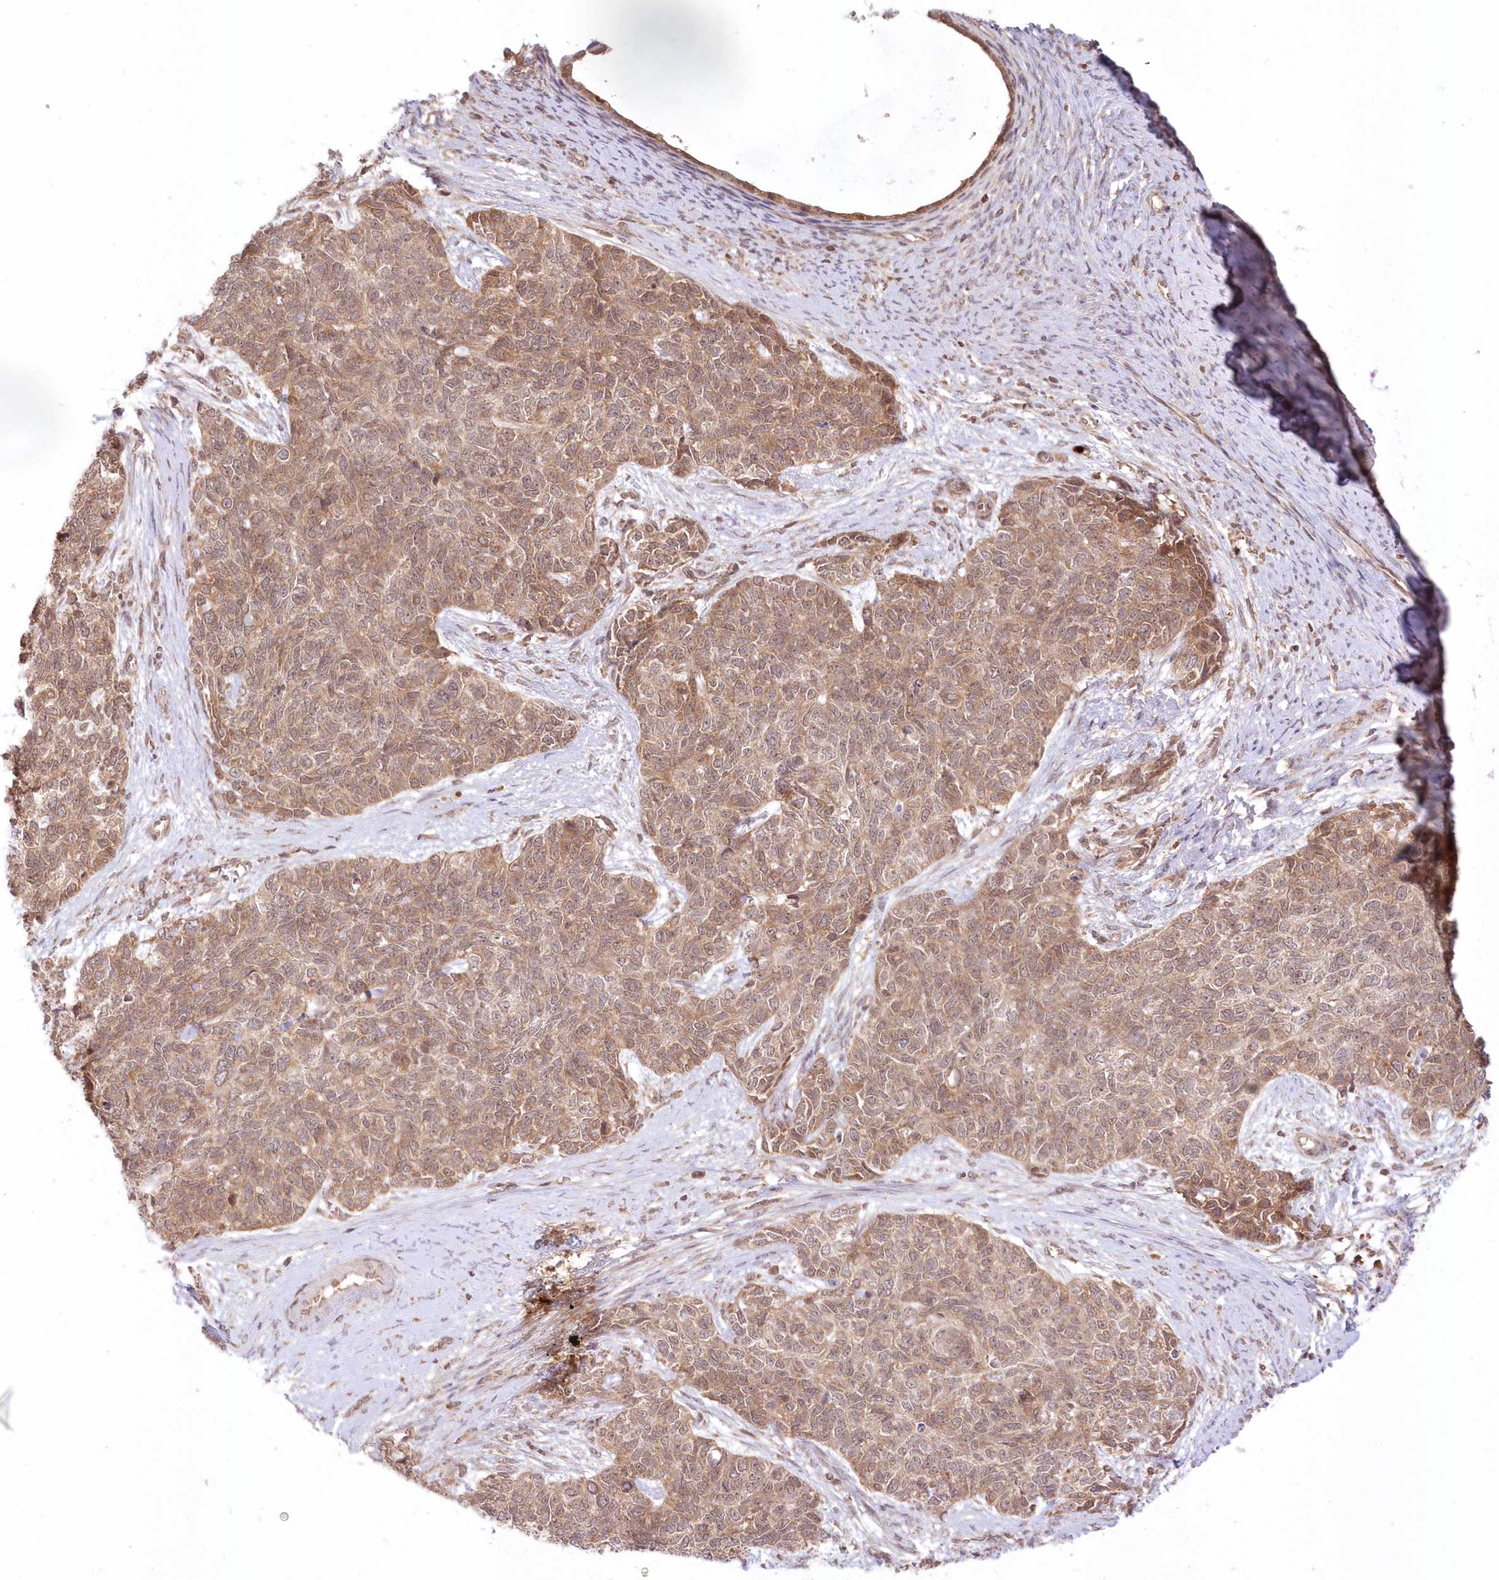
{"staining": {"intensity": "moderate", "quantity": ">75%", "location": "cytoplasmic/membranous"}, "tissue": "cervical cancer", "cell_type": "Tumor cells", "image_type": "cancer", "snomed": [{"axis": "morphology", "description": "Squamous cell carcinoma, NOS"}, {"axis": "topography", "description": "Cervix"}], "caption": "Approximately >75% of tumor cells in cervical cancer reveal moderate cytoplasmic/membranous protein expression as visualized by brown immunohistochemical staining.", "gene": "MTMR3", "patient": {"sex": "female", "age": 63}}